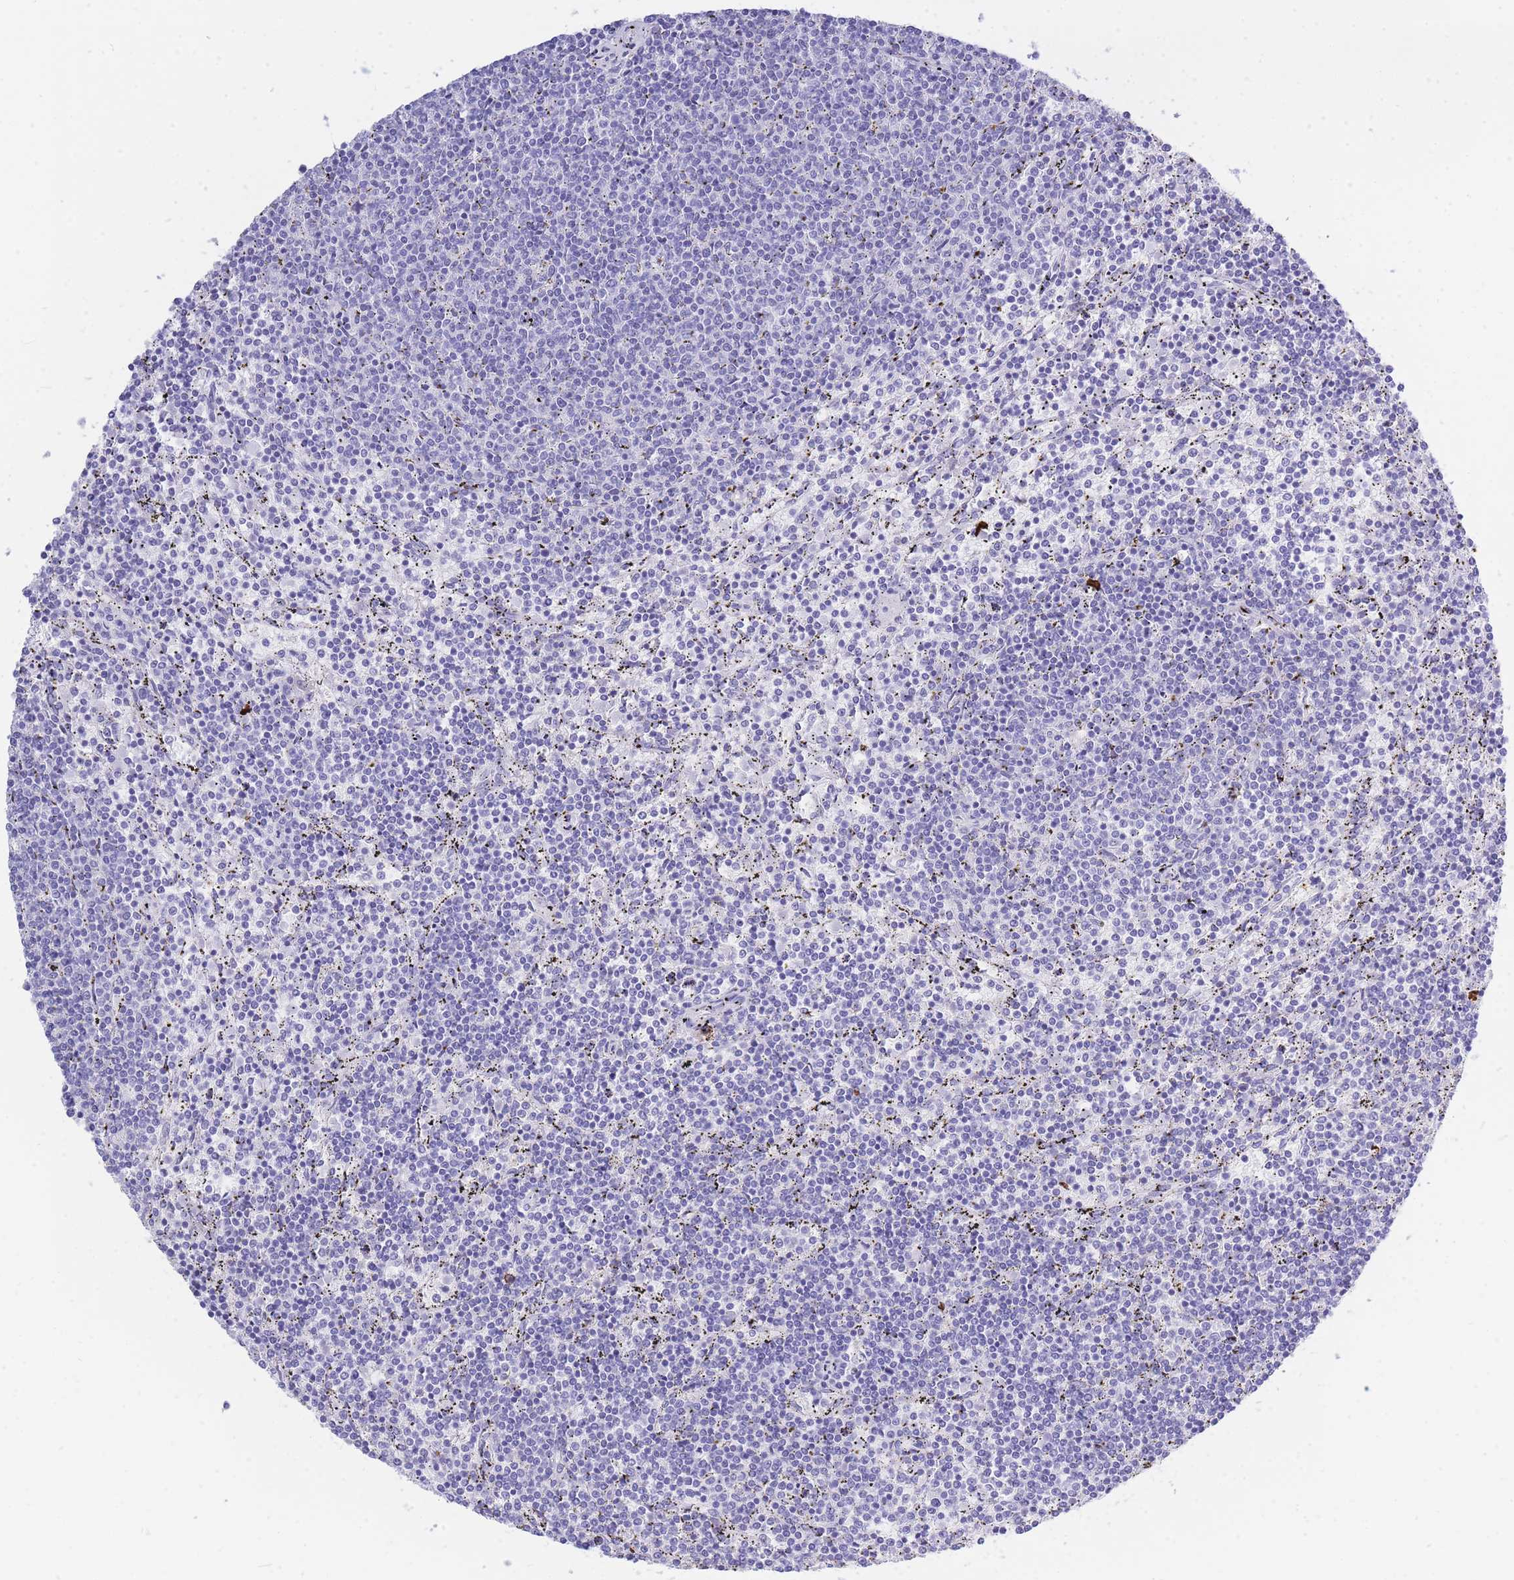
{"staining": {"intensity": "negative", "quantity": "none", "location": "none"}, "tissue": "lymphoma", "cell_type": "Tumor cells", "image_type": "cancer", "snomed": [{"axis": "morphology", "description": "Malignant lymphoma, non-Hodgkin's type, Low grade"}, {"axis": "topography", "description": "Spleen"}], "caption": "Tumor cells are negative for protein expression in human lymphoma.", "gene": "ZFP62", "patient": {"sex": "female", "age": 50}}